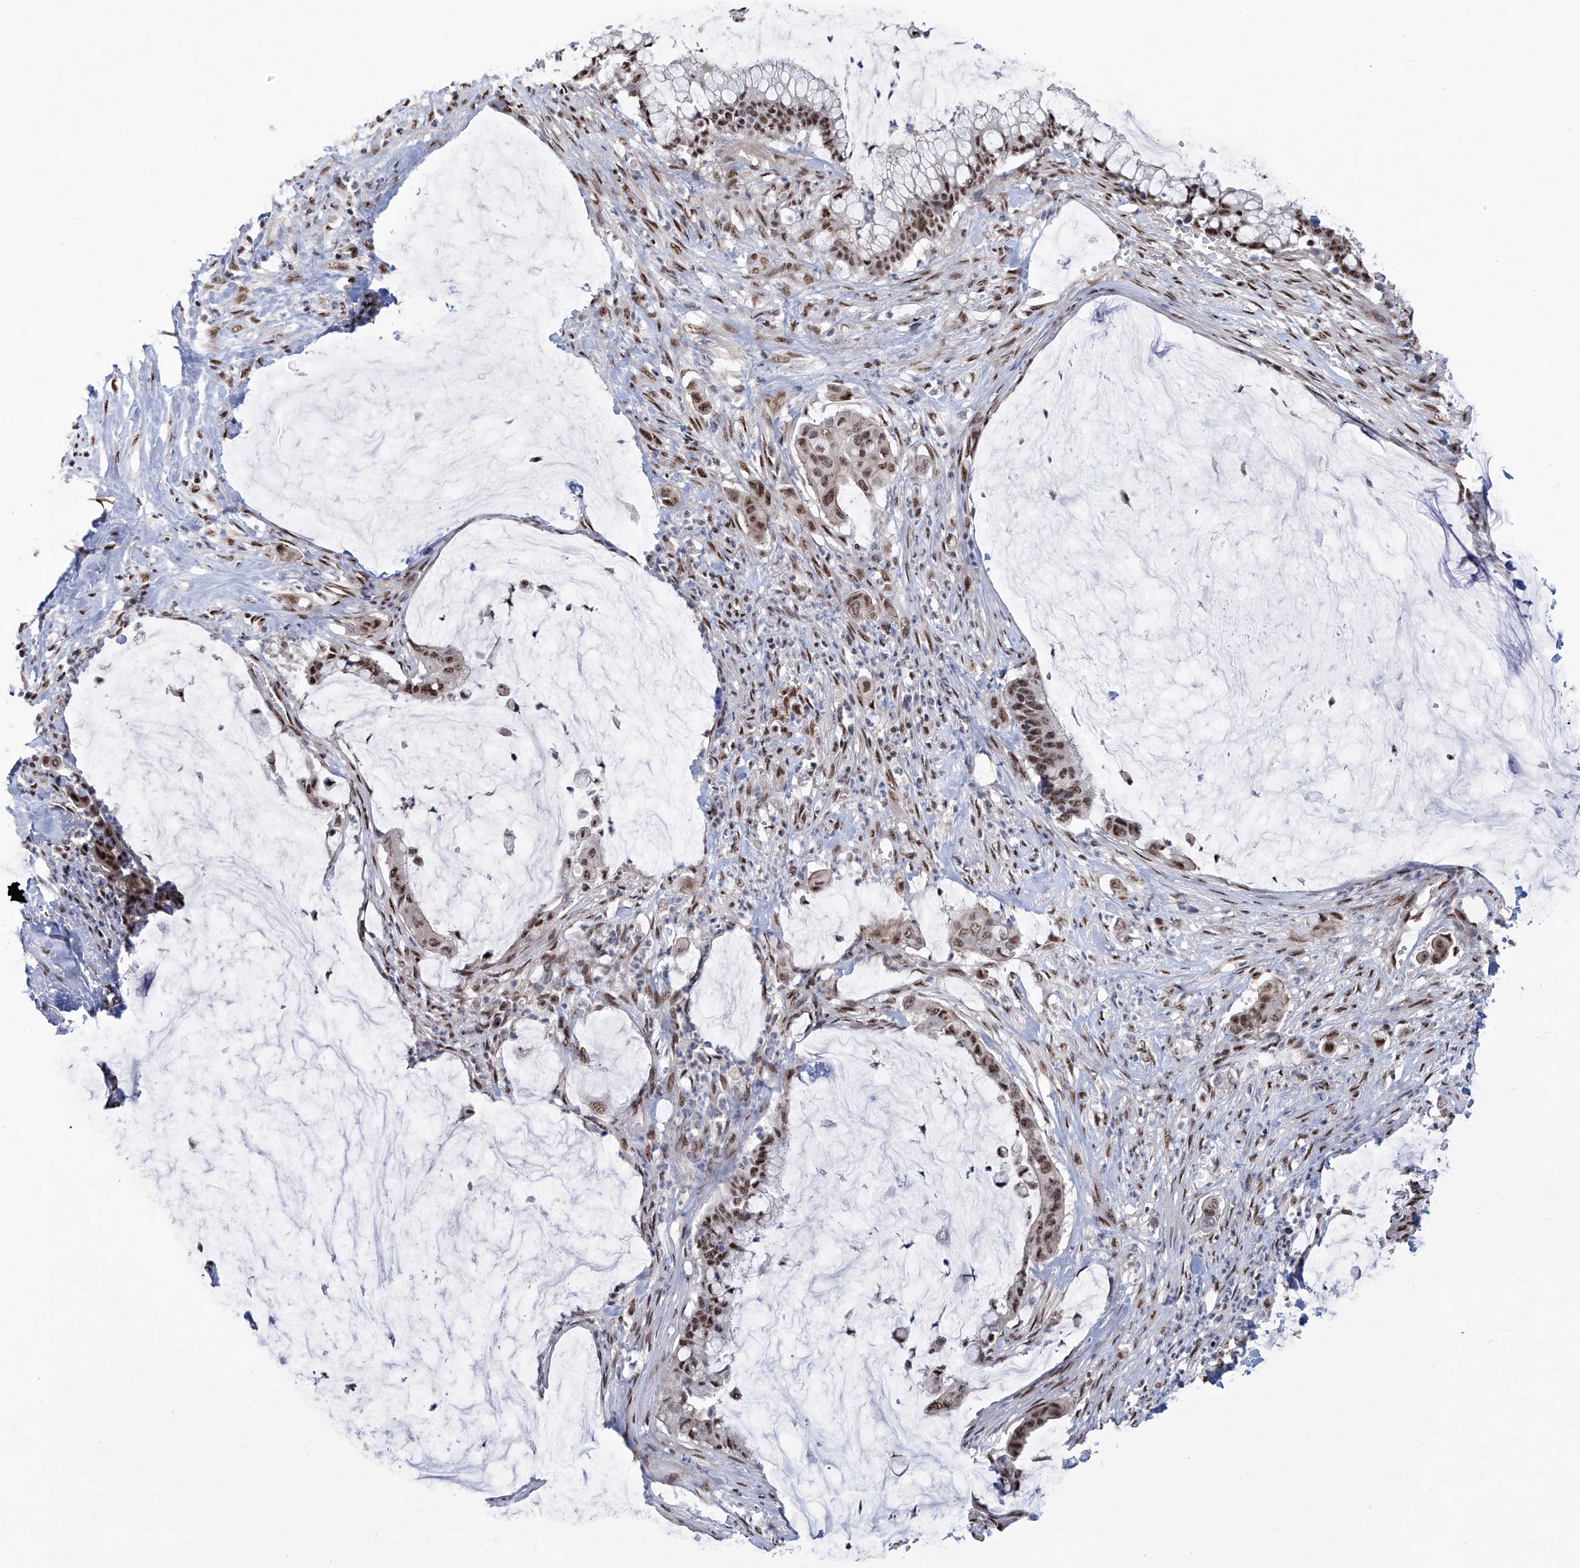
{"staining": {"intensity": "strong", "quantity": ">75%", "location": "nuclear"}, "tissue": "pancreatic cancer", "cell_type": "Tumor cells", "image_type": "cancer", "snomed": [{"axis": "morphology", "description": "Adenocarcinoma, NOS"}, {"axis": "topography", "description": "Pancreas"}], "caption": "A photomicrograph of pancreatic adenocarcinoma stained for a protein displays strong nuclear brown staining in tumor cells. (Stains: DAB in brown, nuclei in blue, Microscopy: brightfield microscopy at high magnification).", "gene": "FBXL4", "patient": {"sex": "male", "age": 41}}